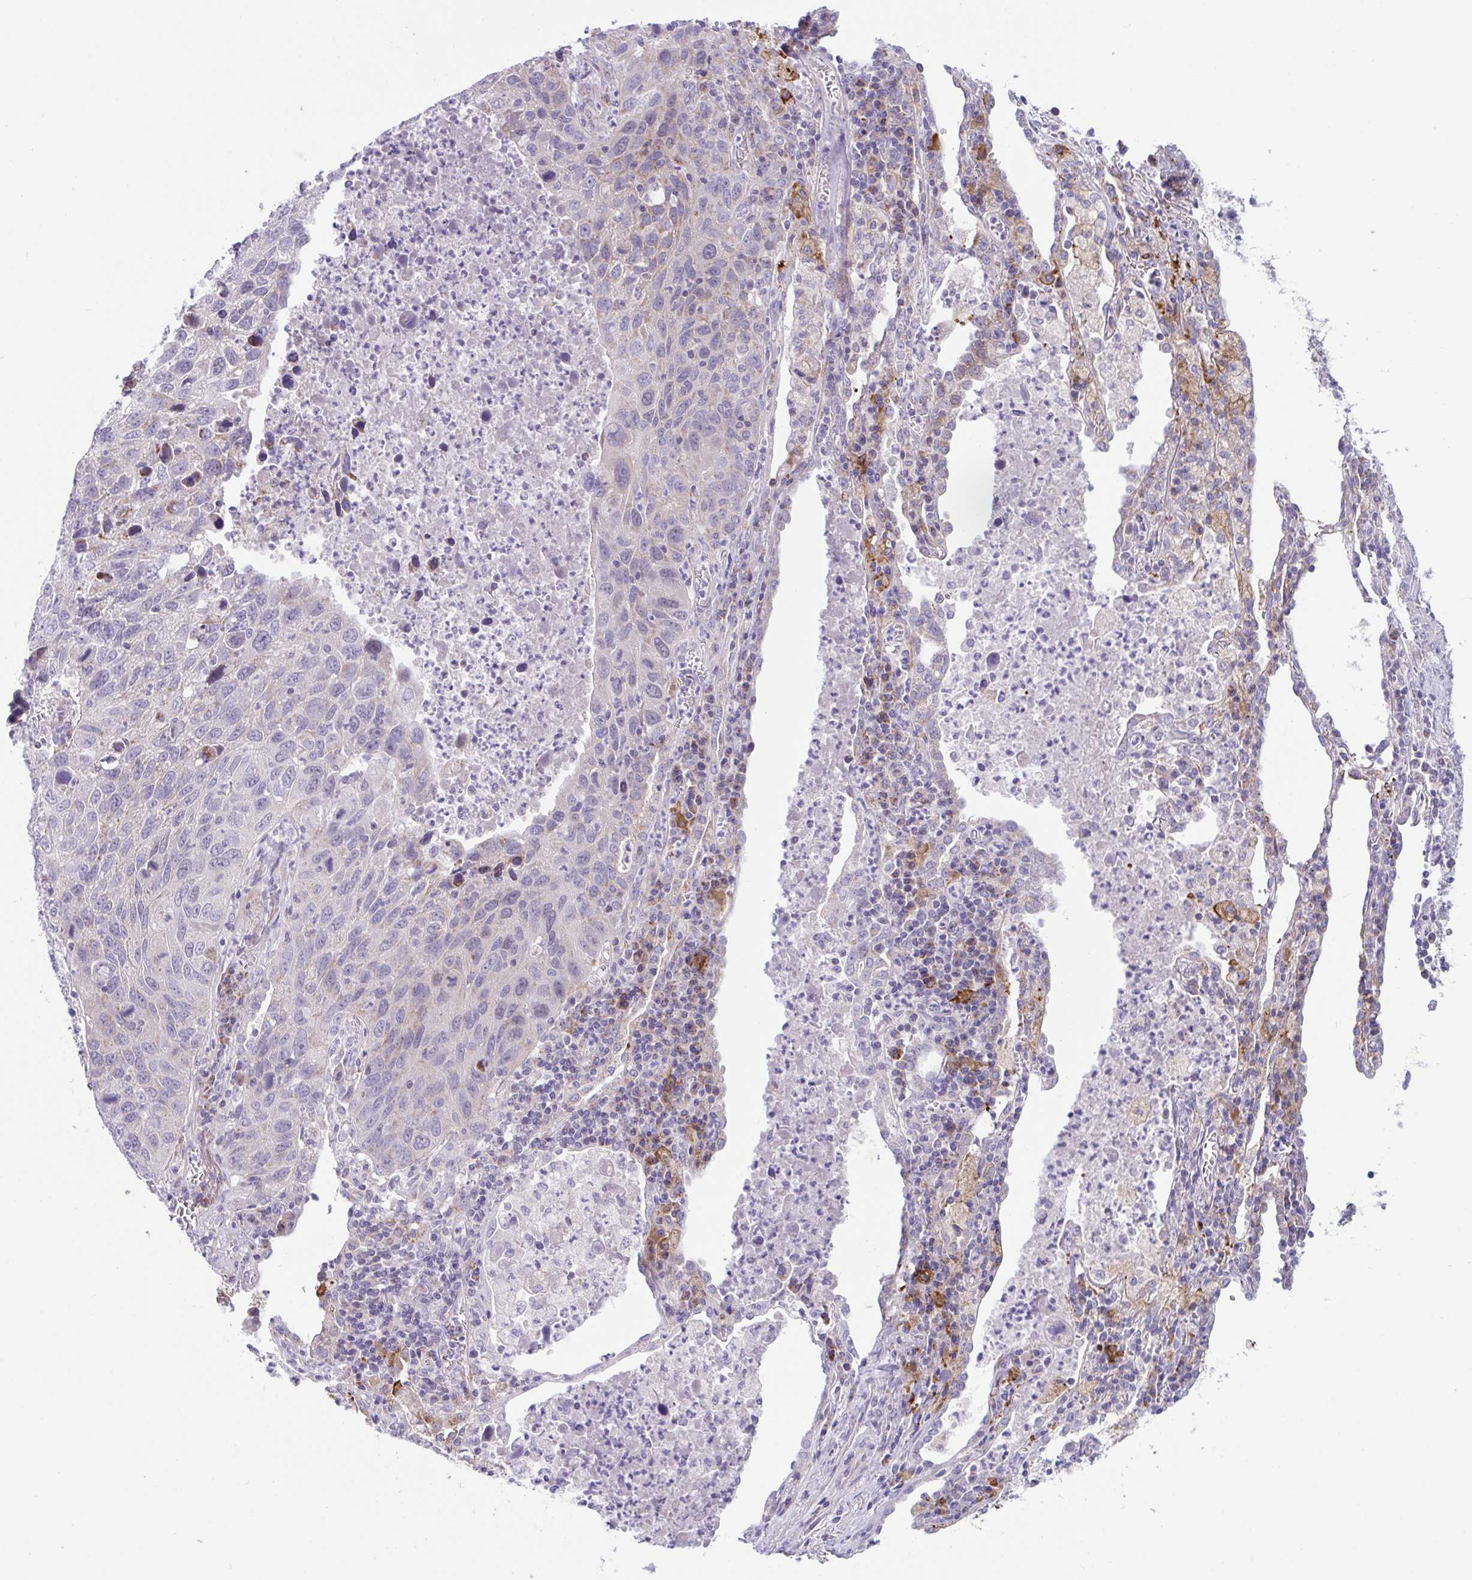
{"staining": {"intensity": "negative", "quantity": "none", "location": "none"}, "tissue": "lung cancer", "cell_type": "Tumor cells", "image_type": "cancer", "snomed": [{"axis": "morphology", "description": "Squamous cell carcinoma, NOS"}, {"axis": "topography", "description": "Lung"}], "caption": "The immunohistochemistry image has no significant positivity in tumor cells of lung cancer tissue. (Brightfield microscopy of DAB (3,3'-diaminobenzidine) IHC at high magnification).", "gene": "DTX3", "patient": {"sex": "female", "age": 61}}